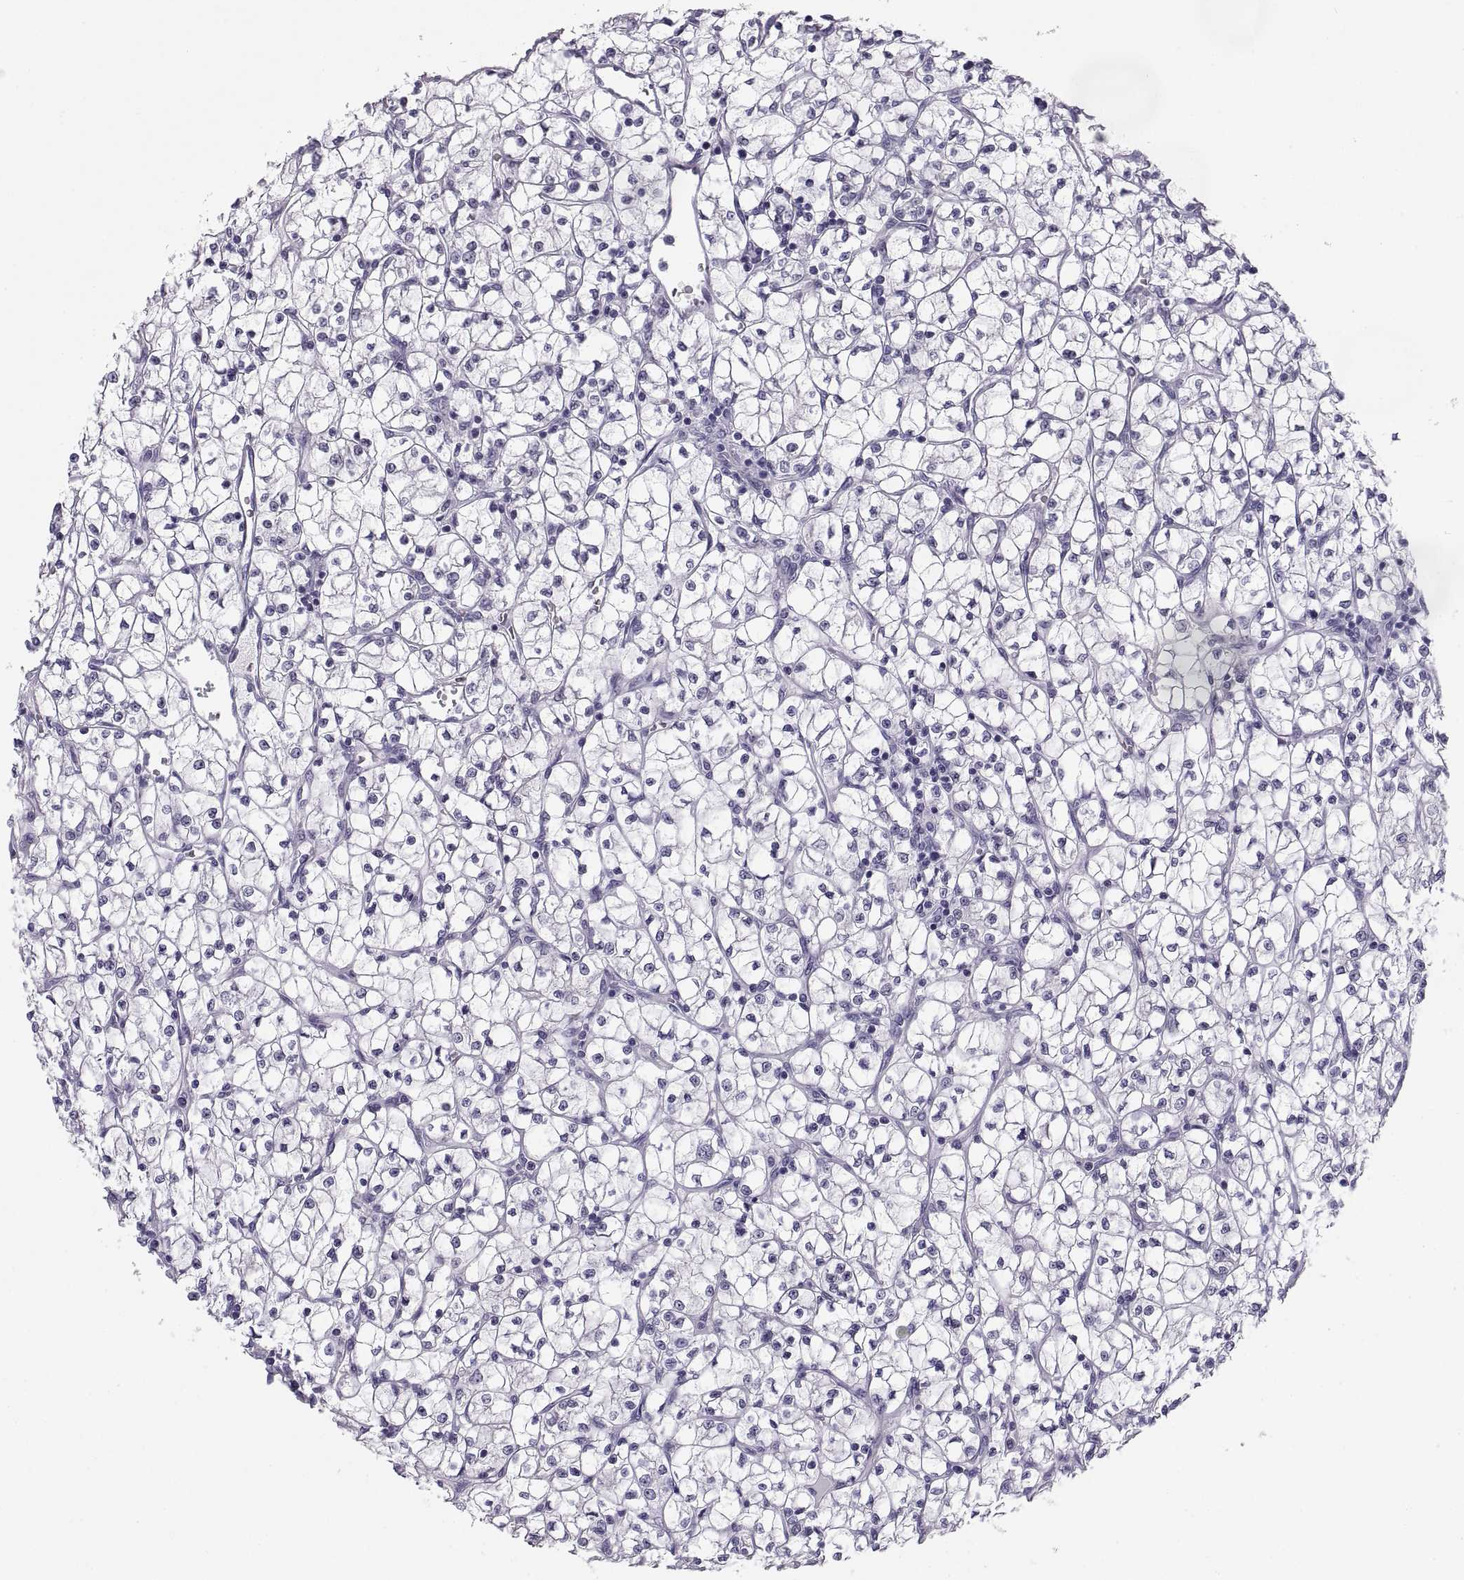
{"staining": {"intensity": "negative", "quantity": "none", "location": "none"}, "tissue": "renal cancer", "cell_type": "Tumor cells", "image_type": "cancer", "snomed": [{"axis": "morphology", "description": "Adenocarcinoma, NOS"}, {"axis": "topography", "description": "Kidney"}], "caption": "Histopathology image shows no significant protein positivity in tumor cells of adenocarcinoma (renal).", "gene": "PAX2", "patient": {"sex": "female", "age": 64}}